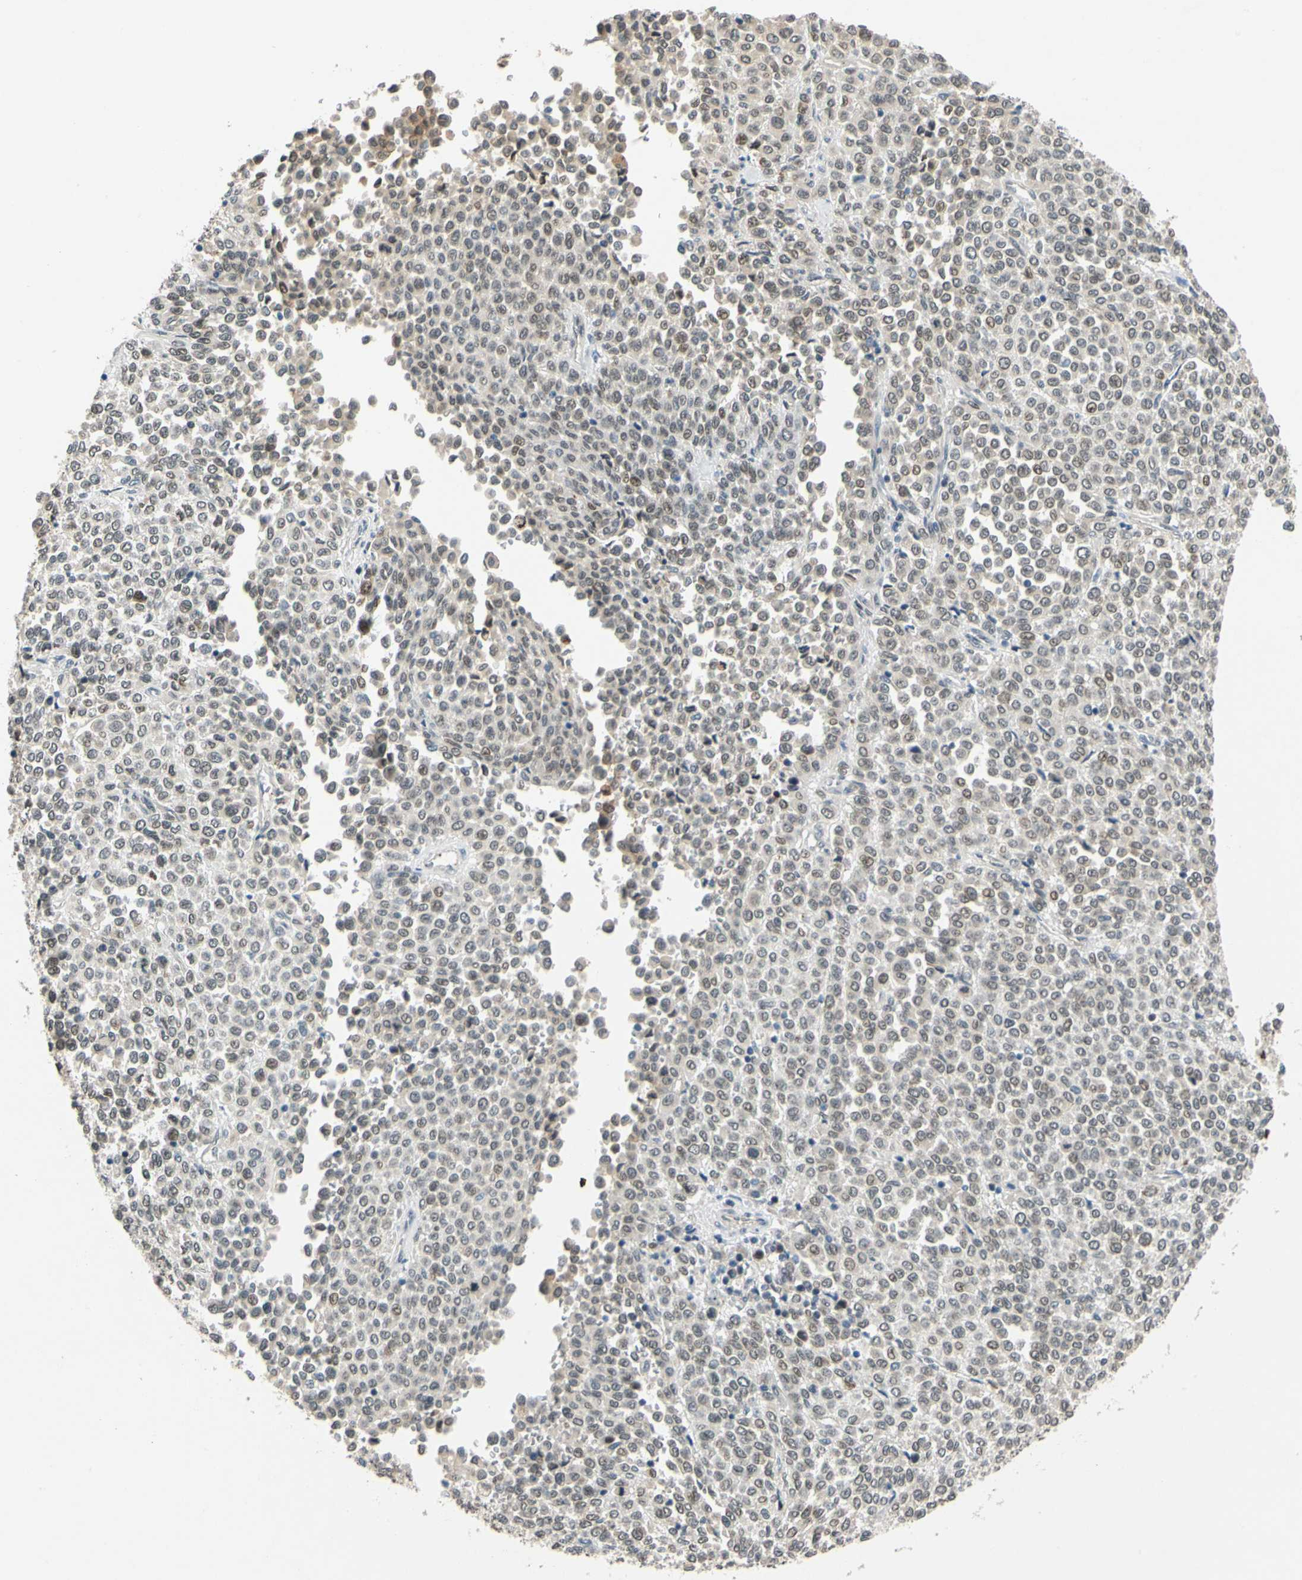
{"staining": {"intensity": "weak", "quantity": ">75%", "location": "cytoplasmic/membranous,nuclear"}, "tissue": "melanoma", "cell_type": "Tumor cells", "image_type": "cancer", "snomed": [{"axis": "morphology", "description": "Malignant melanoma, Metastatic site"}, {"axis": "topography", "description": "Pancreas"}], "caption": "Tumor cells exhibit weak cytoplasmic/membranous and nuclear staining in approximately >75% of cells in malignant melanoma (metastatic site). Using DAB (3,3'-diaminobenzidine) (brown) and hematoxylin (blue) stains, captured at high magnification using brightfield microscopy.", "gene": "POGZ", "patient": {"sex": "female", "age": 30}}